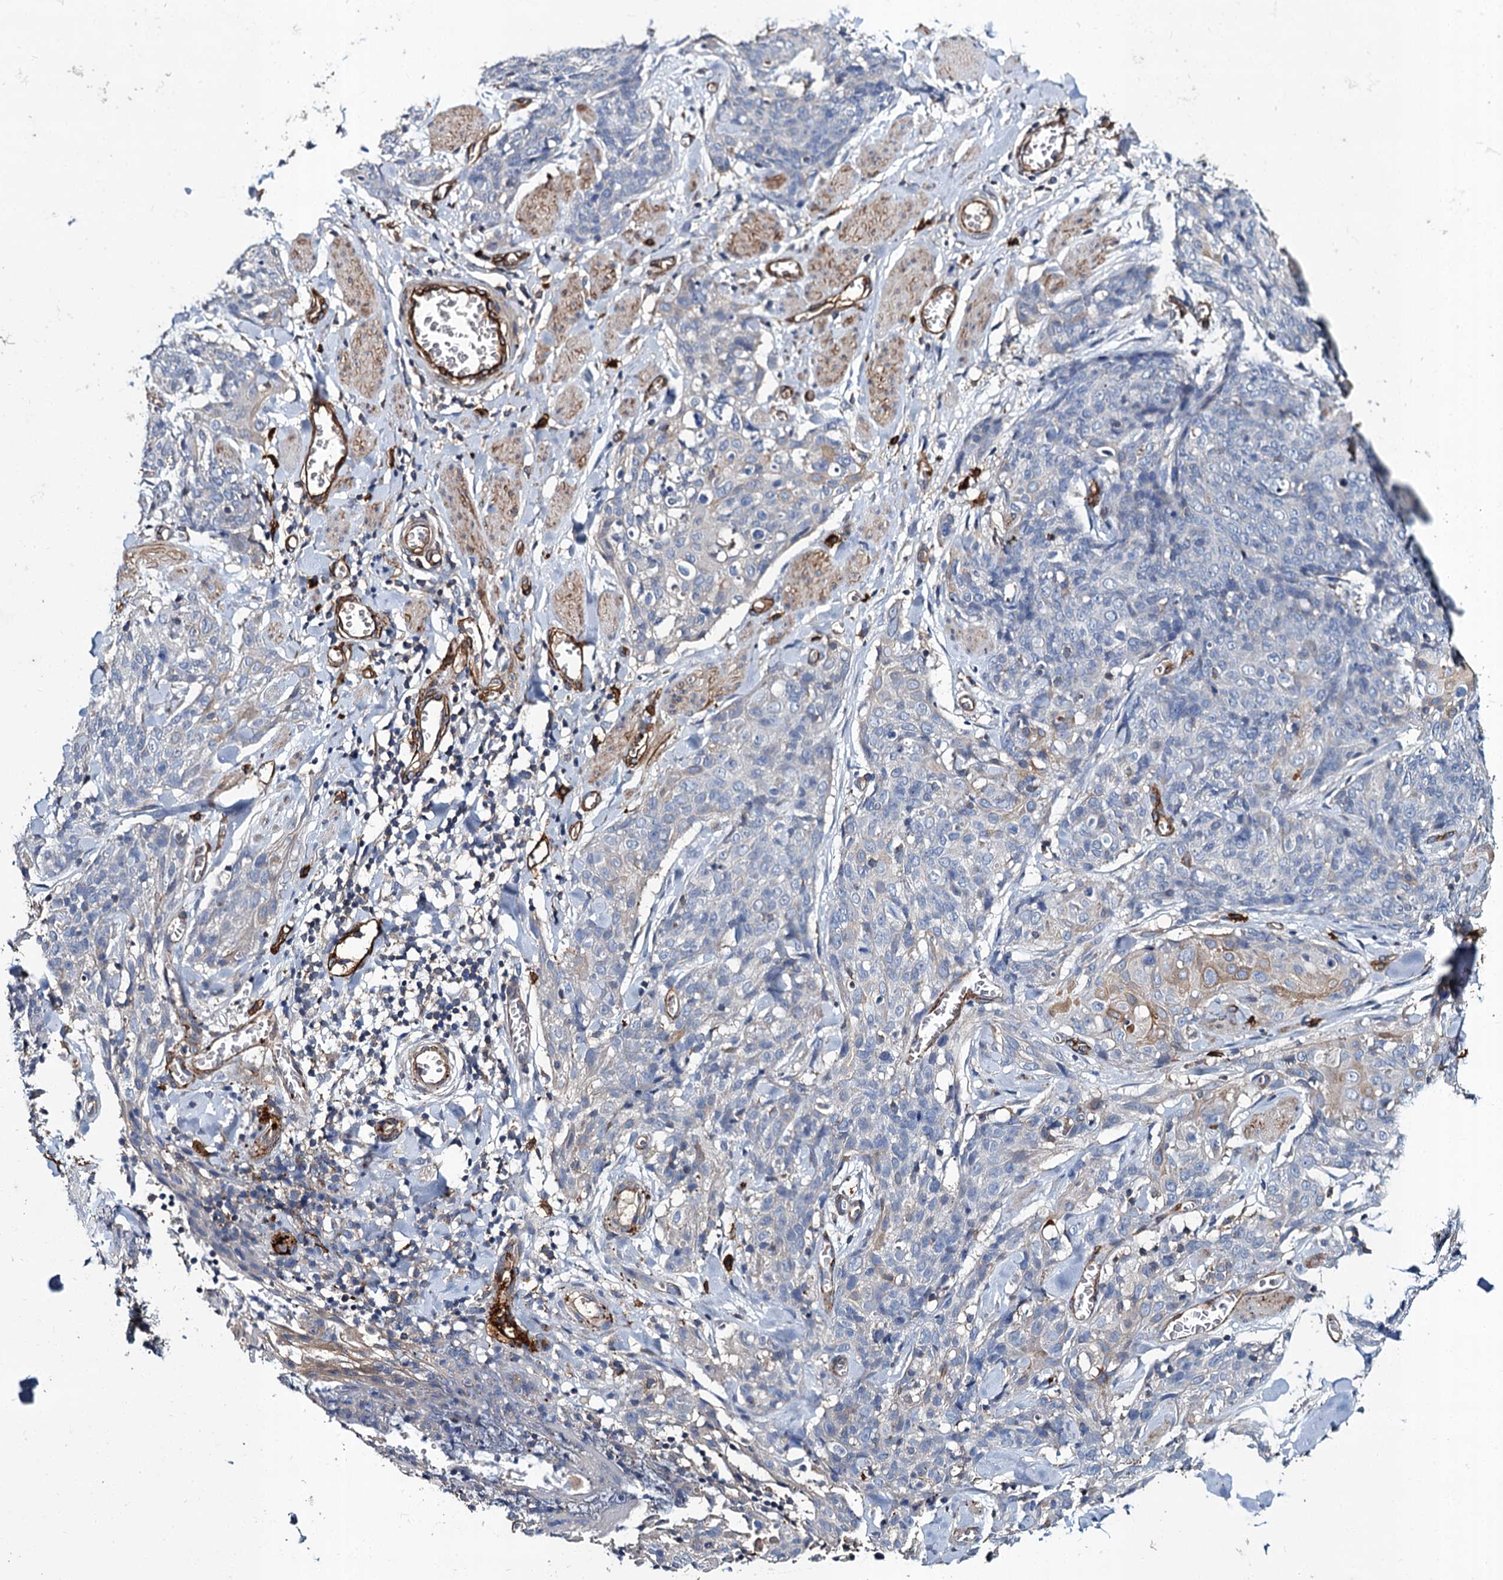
{"staining": {"intensity": "negative", "quantity": "none", "location": "none"}, "tissue": "skin cancer", "cell_type": "Tumor cells", "image_type": "cancer", "snomed": [{"axis": "morphology", "description": "Squamous cell carcinoma, NOS"}, {"axis": "topography", "description": "Skin"}, {"axis": "topography", "description": "Vulva"}], "caption": "Tumor cells are negative for protein expression in human skin squamous cell carcinoma. The staining is performed using DAB brown chromogen with nuclei counter-stained in using hematoxylin.", "gene": "CACNA1C", "patient": {"sex": "female", "age": 85}}